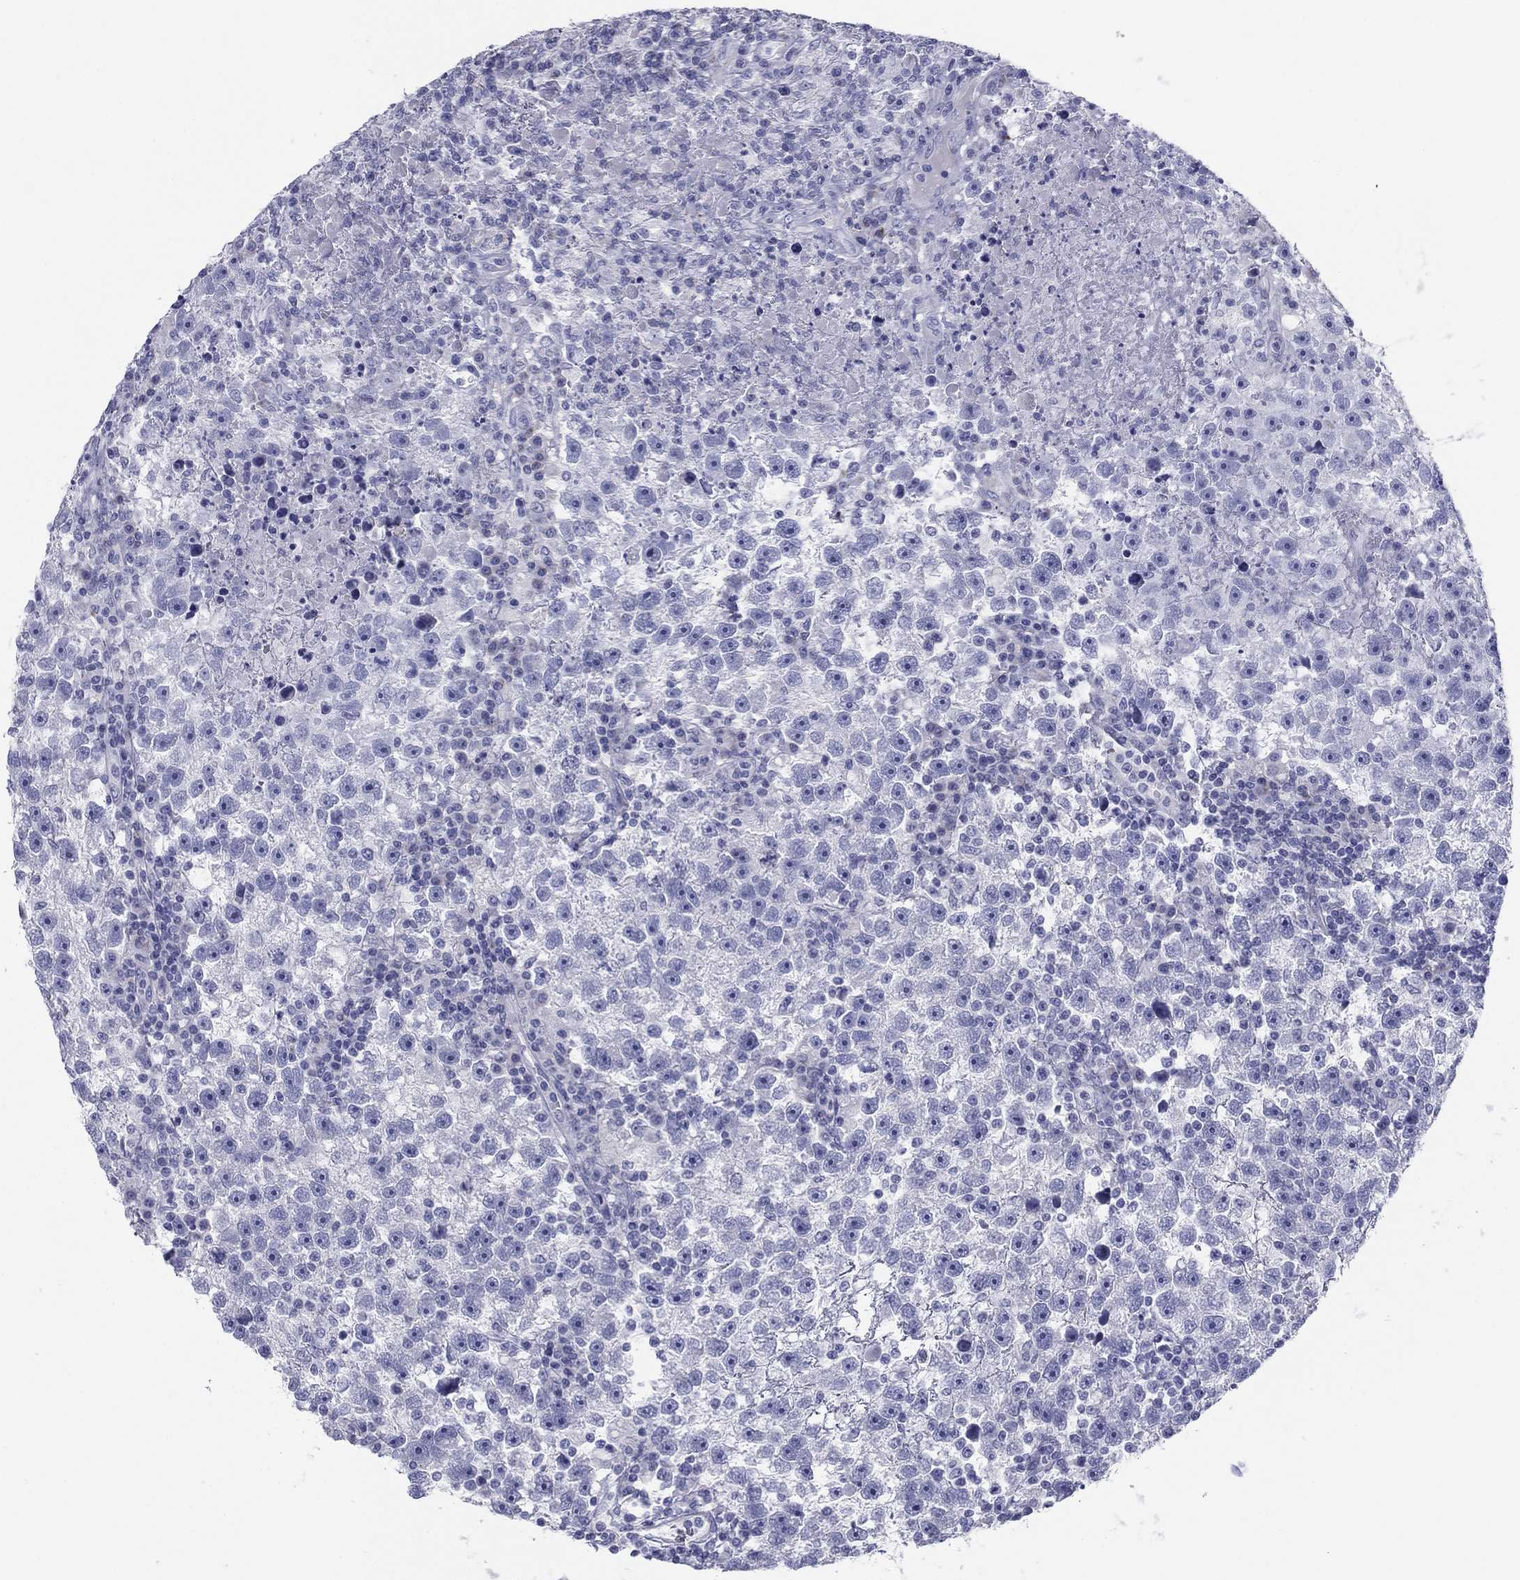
{"staining": {"intensity": "negative", "quantity": "none", "location": "none"}, "tissue": "testis cancer", "cell_type": "Tumor cells", "image_type": "cancer", "snomed": [{"axis": "morphology", "description": "Seminoma, NOS"}, {"axis": "topography", "description": "Testis"}], "caption": "An image of testis cancer (seminoma) stained for a protein demonstrates no brown staining in tumor cells.", "gene": "ZP2", "patient": {"sex": "male", "age": 47}}